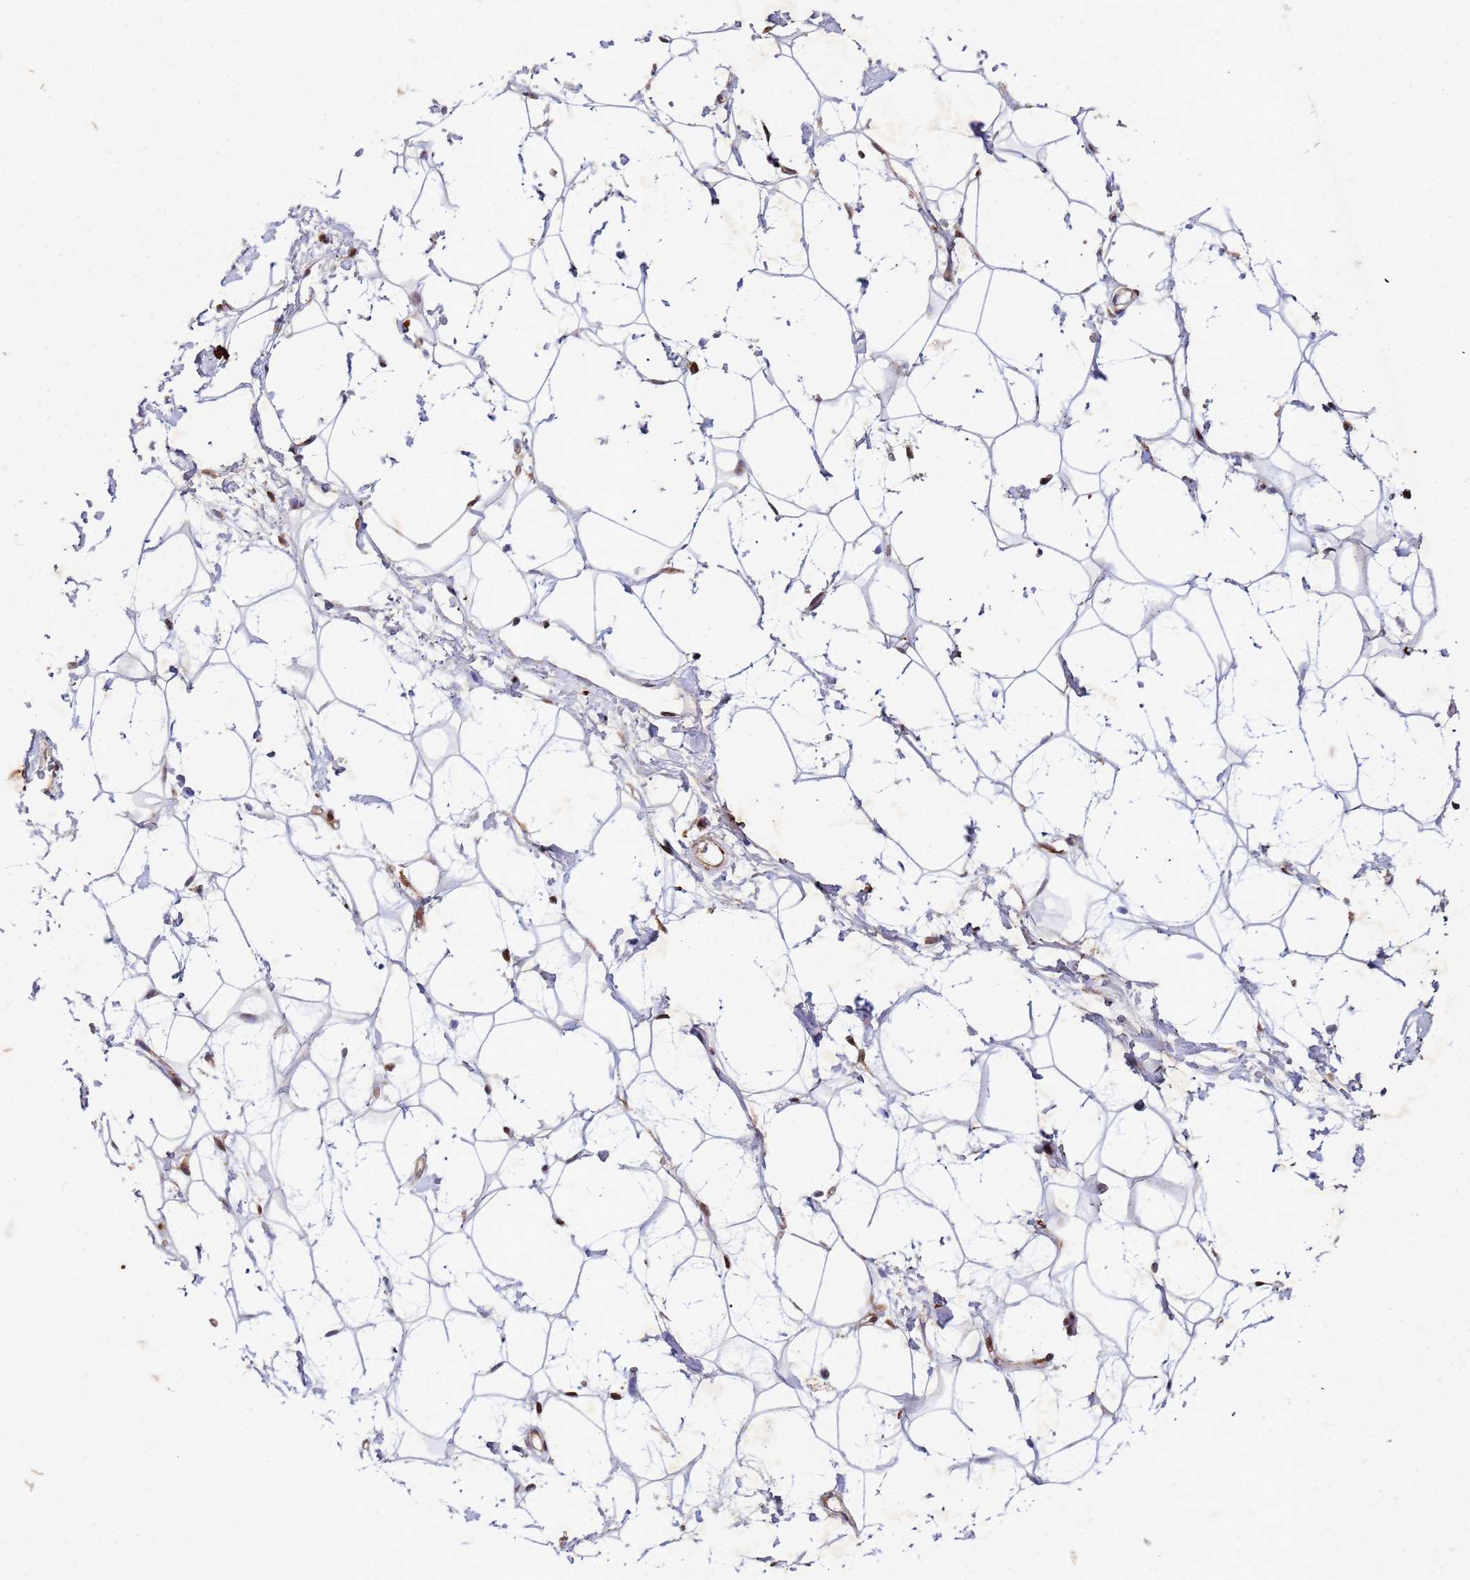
{"staining": {"intensity": "moderate", "quantity": "25%-75%", "location": "nuclear"}, "tissue": "adipose tissue", "cell_type": "Adipocytes", "image_type": "normal", "snomed": [{"axis": "morphology", "description": "Normal tissue, NOS"}, {"axis": "topography", "description": "Breast"}], "caption": "A brown stain highlights moderate nuclear staining of a protein in adipocytes of unremarkable adipose tissue. The protein of interest is shown in brown color, while the nuclei are stained blue.", "gene": "TRIP6", "patient": {"sex": "female", "age": 26}}